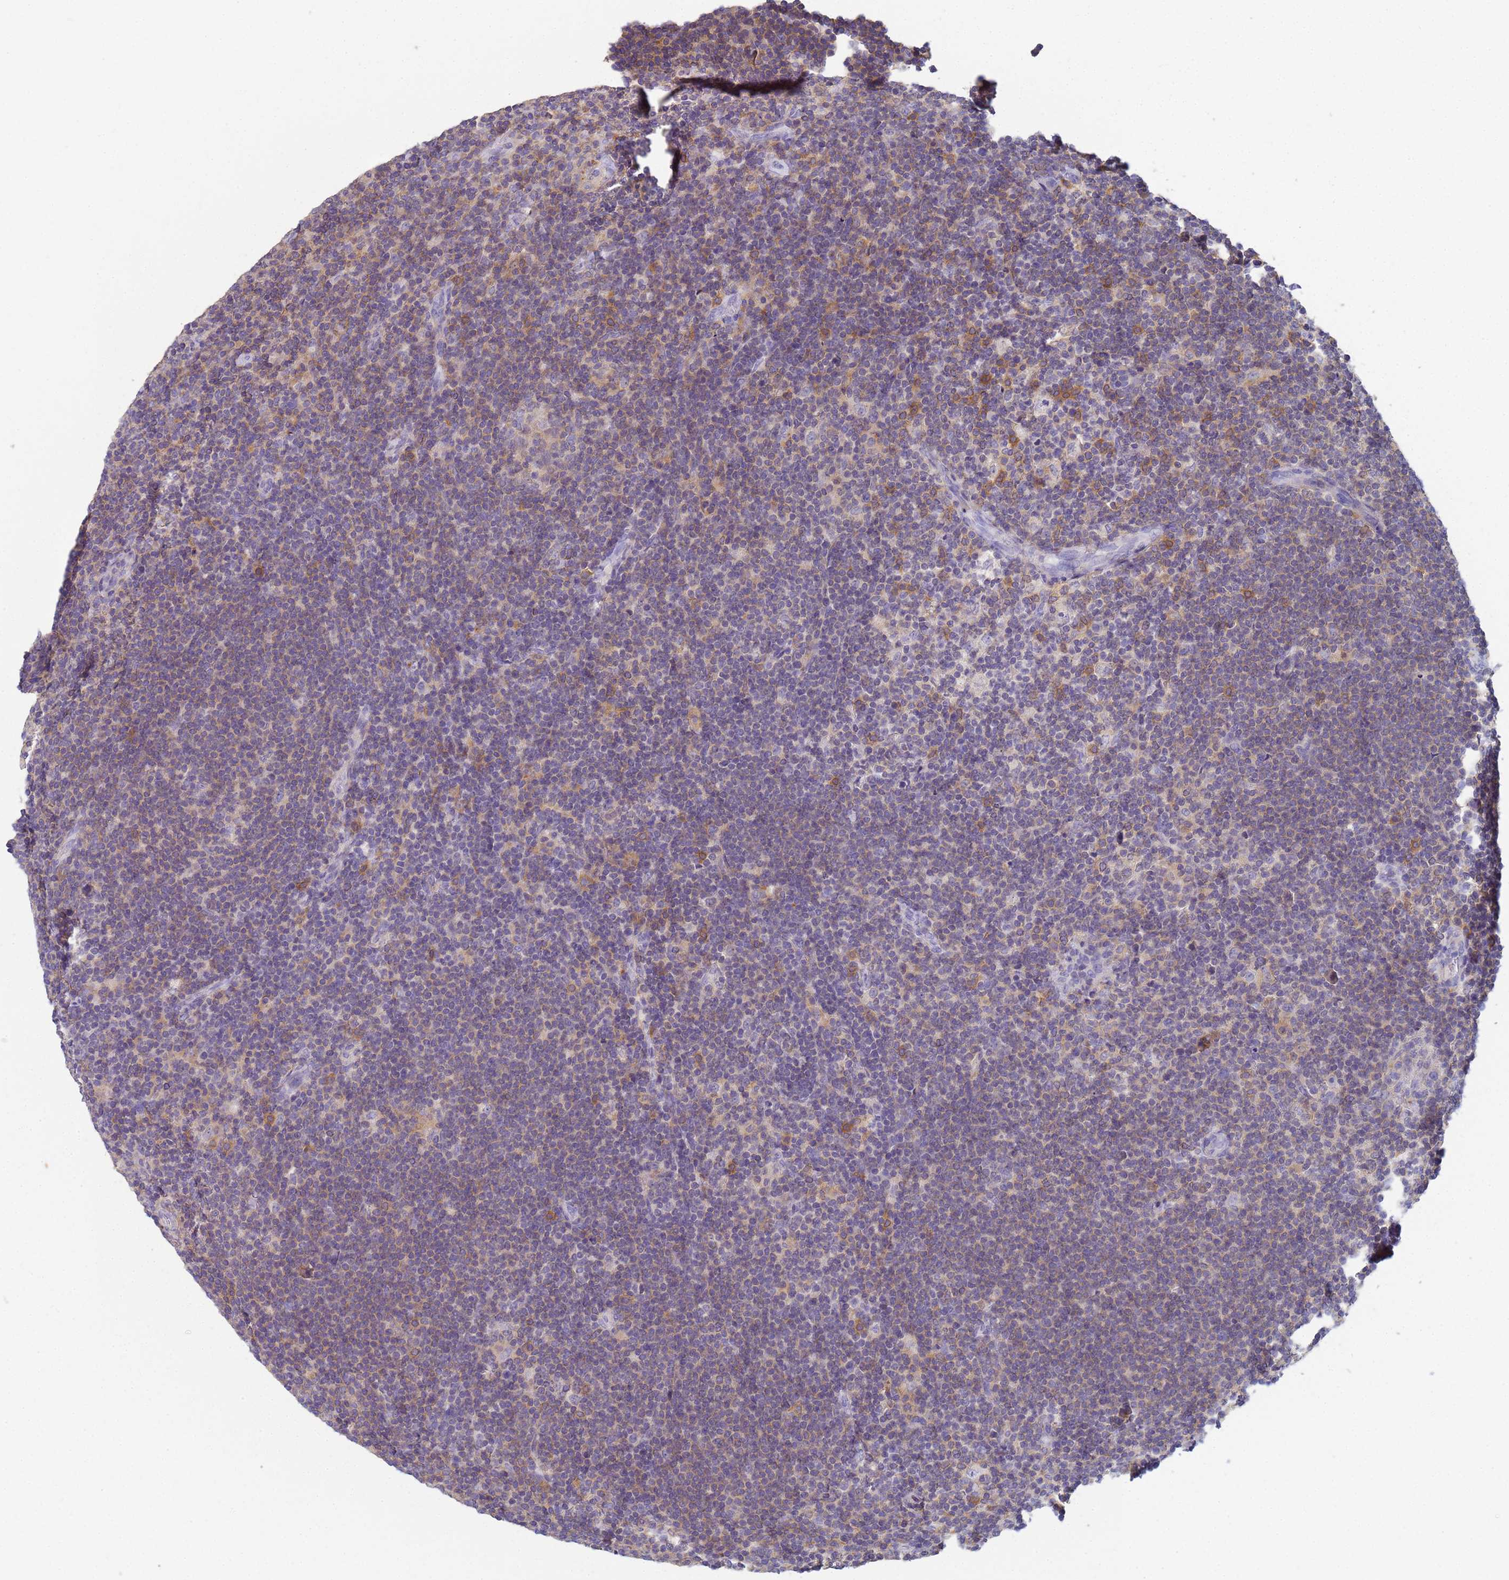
{"staining": {"intensity": "negative", "quantity": "none", "location": "none"}, "tissue": "lymphoma", "cell_type": "Tumor cells", "image_type": "cancer", "snomed": [{"axis": "morphology", "description": "Hodgkin's disease, NOS"}, {"axis": "topography", "description": "Lymph node"}], "caption": "Immunohistochemical staining of lymphoma displays no significant expression in tumor cells.", "gene": "KLHL13", "patient": {"sex": "female", "age": 57}}